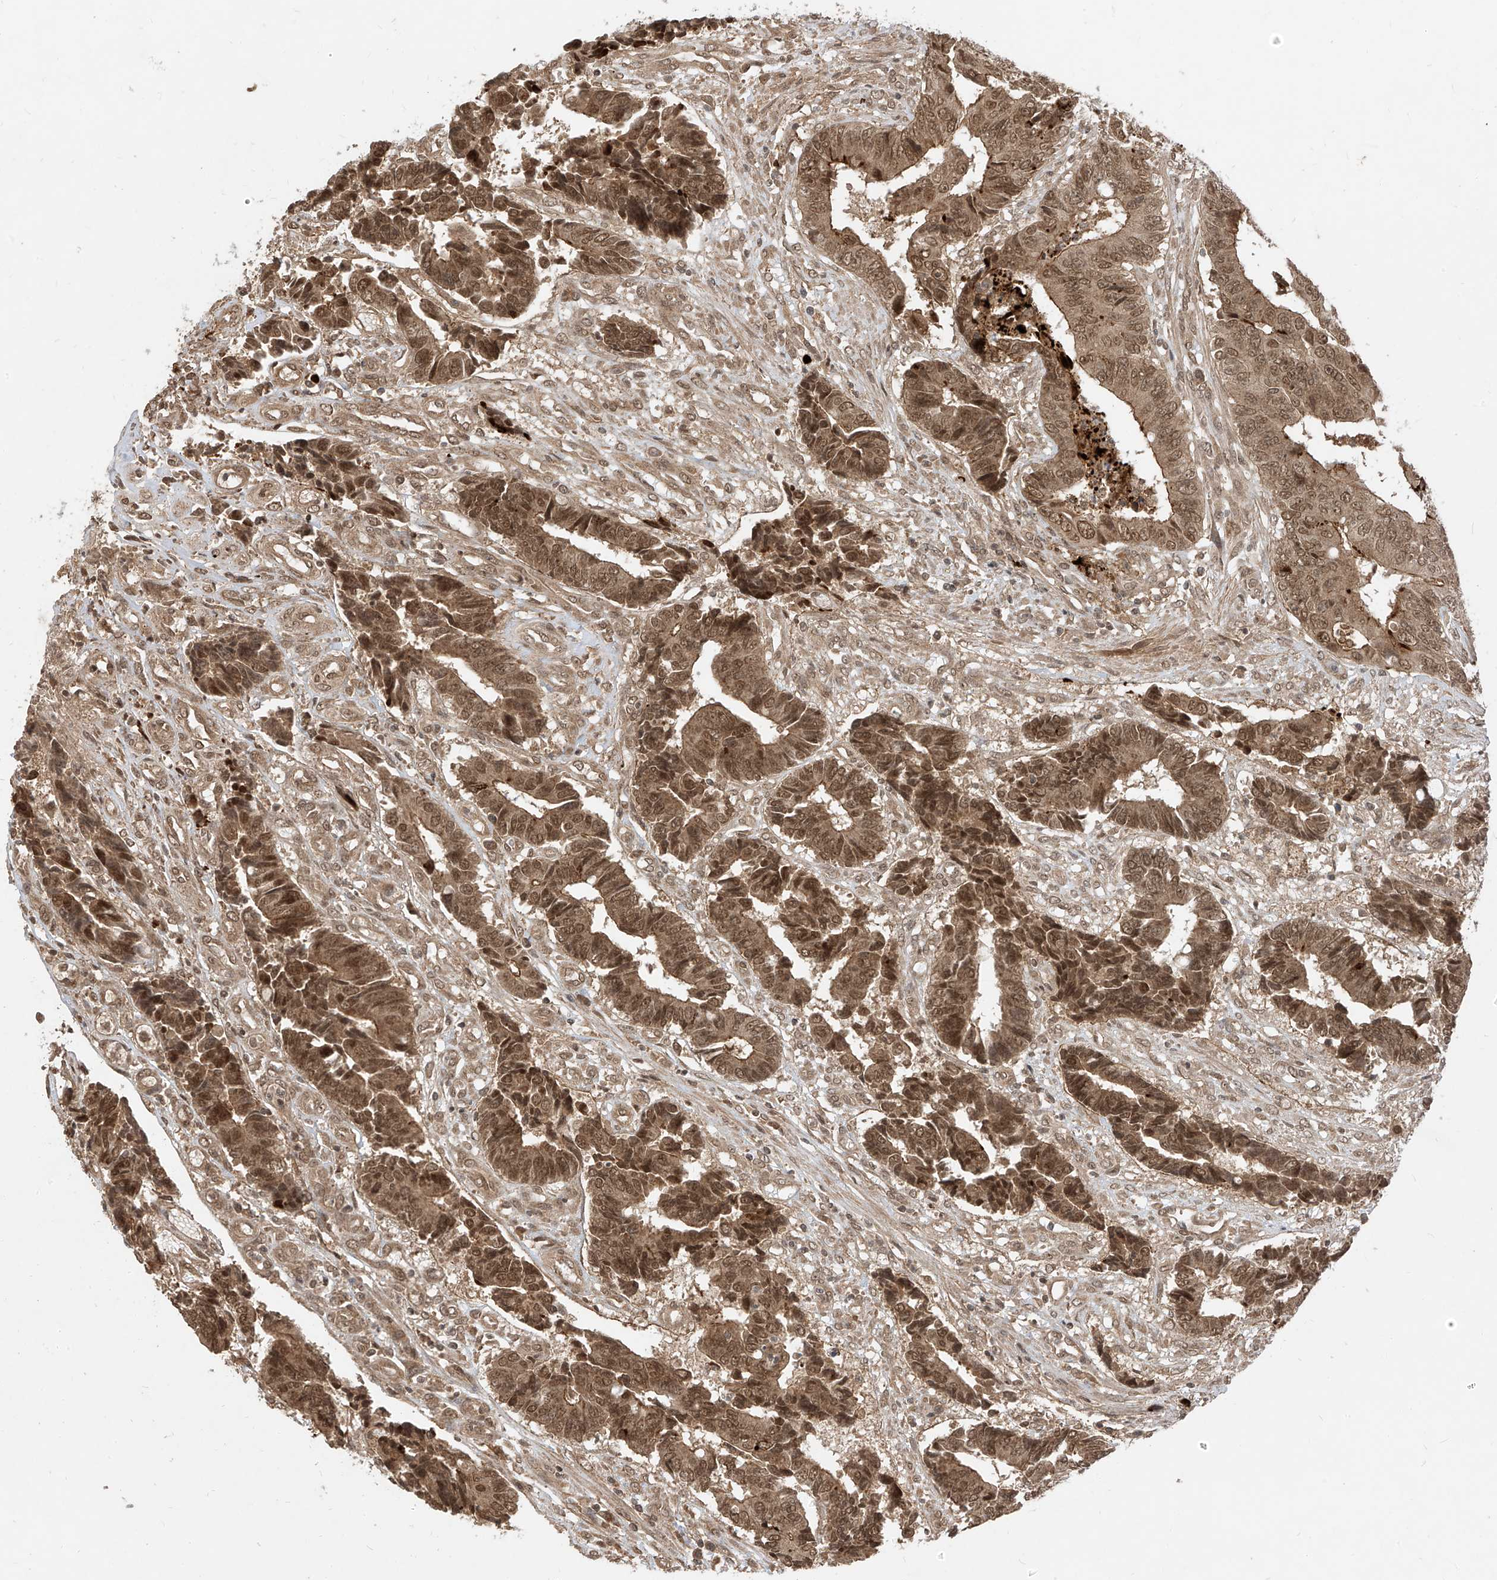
{"staining": {"intensity": "moderate", "quantity": ">75%", "location": "cytoplasmic/membranous,nuclear"}, "tissue": "colorectal cancer", "cell_type": "Tumor cells", "image_type": "cancer", "snomed": [{"axis": "morphology", "description": "Adenocarcinoma, NOS"}, {"axis": "topography", "description": "Rectum"}], "caption": "Colorectal adenocarcinoma stained with DAB immunohistochemistry demonstrates medium levels of moderate cytoplasmic/membranous and nuclear staining in about >75% of tumor cells.", "gene": "LCOR", "patient": {"sex": "male", "age": 84}}